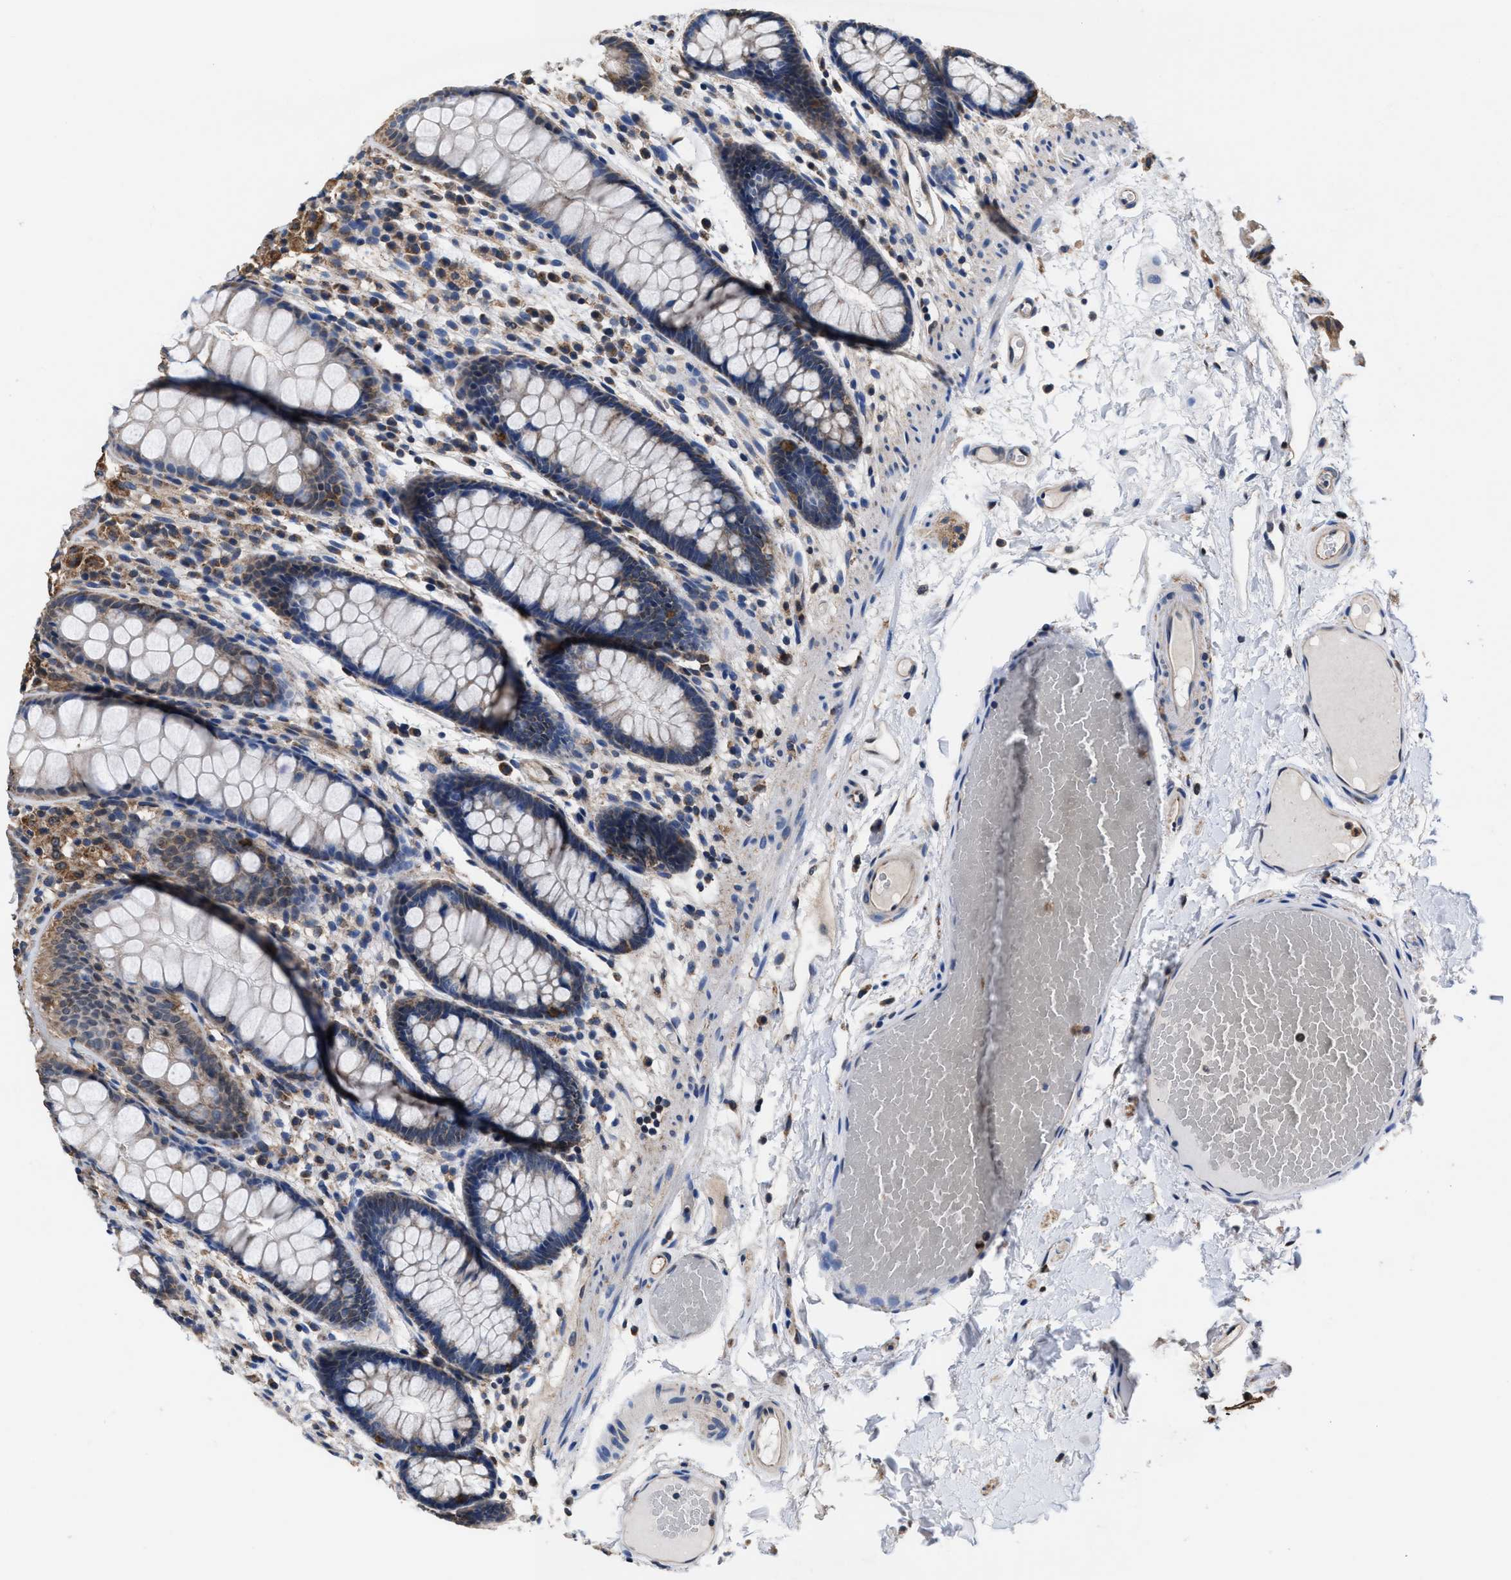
{"staining": {"intensity": "weak", "quantity": ">75%", "location": "cytoplasmic/membranous"}, "tissue": "colon", "cell_type": "Endothelial cells", "image_type": "normal", "snomed": [{"axis": "morphology", "description": "Normal tissue, NOS"}, {"axis": "topography", "description": "Colon"}], "caption": "The micrograph exhibits immunohistochemical staining of normal colon. There is weak cytoplasmic/membranous staining is seen in approximately >75% of endothelial cells. (DAB (3,3'-diaminobenzidine) IHC, brown staining for protein, blue staining for nuclei).", "gene": "ACLY", "patient": {"sex": "female", "age": 56}}